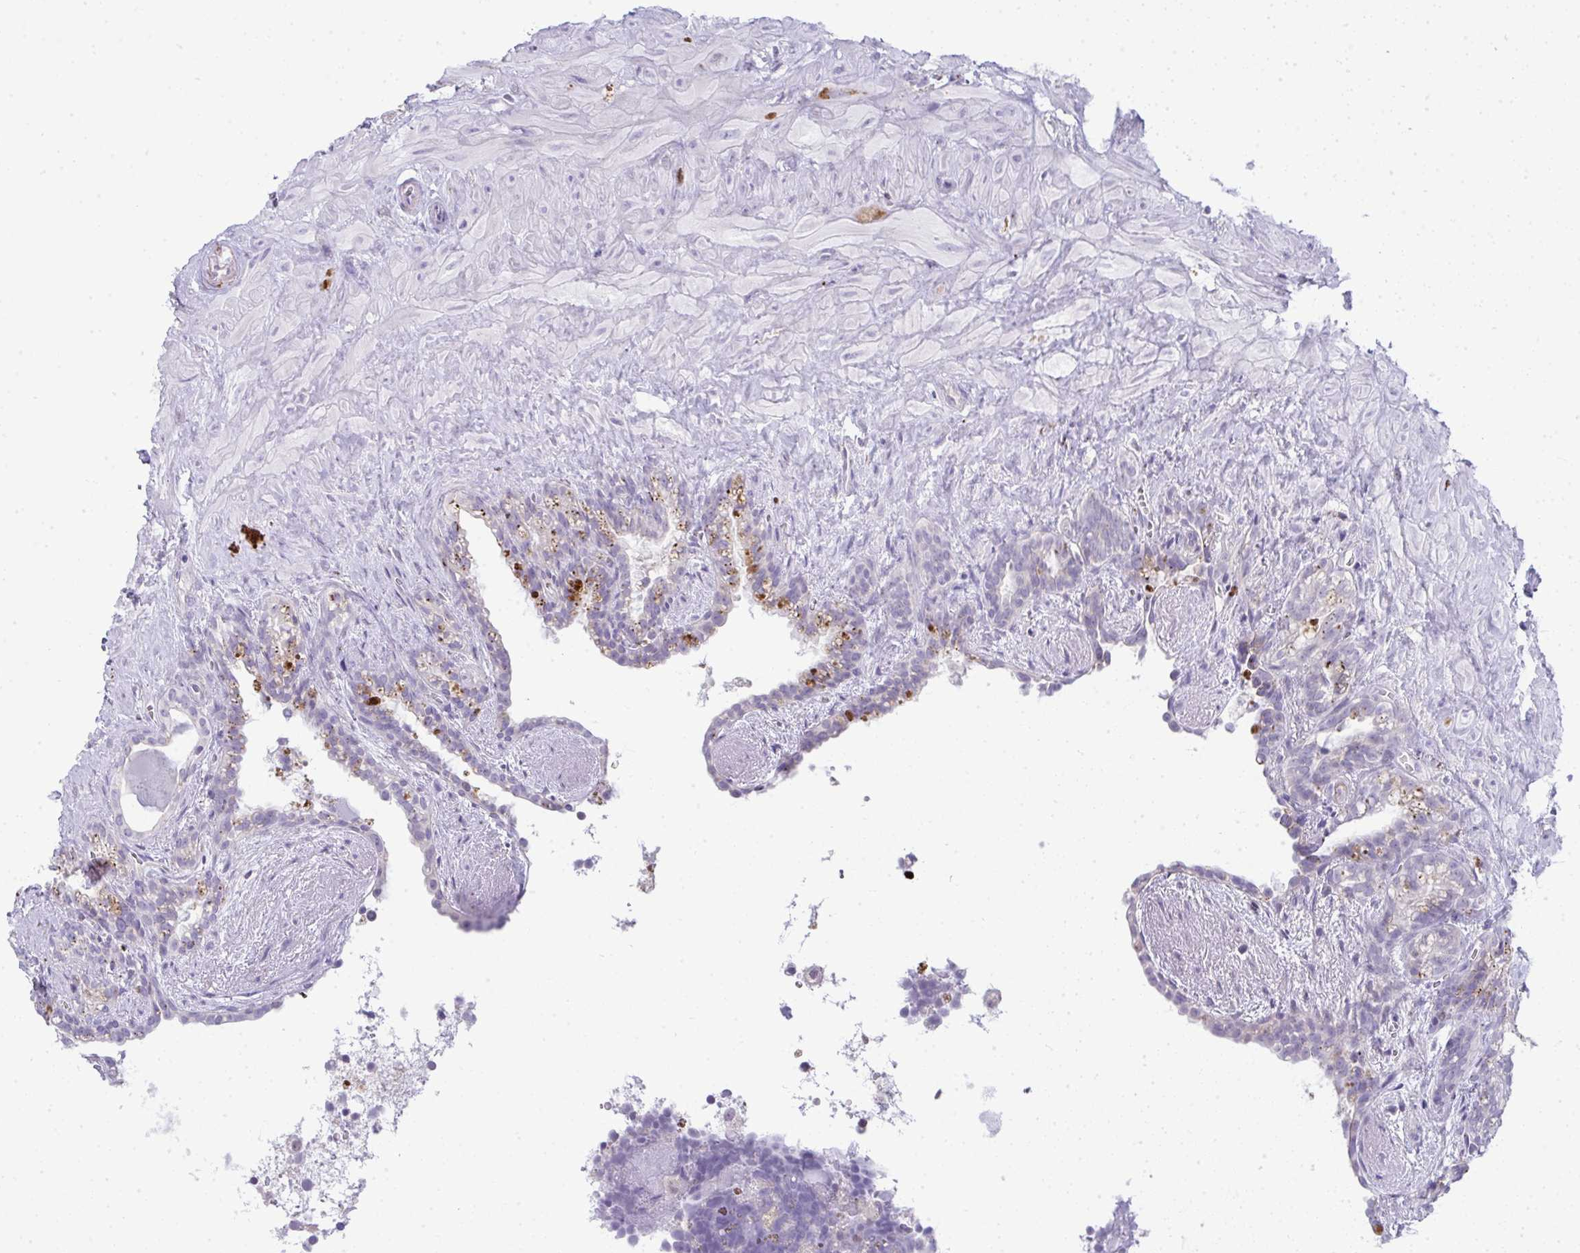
{"staining": {"intensity": "strong", "quantity": "<25%", "location": "cytoplasmic/membranous"}, "tissue": "seminal vesicle", "cell_type": "Glandular cells", "image_type": "normal", "snomed": [{"axis": "morphology", "description": "Normal tissue, NOS"}, {"axis": "topography", "description": "Seminal veicle"}], "caption": "Strong cytoplasmic/membranous expression is seen in approximately <25% of glandular cells in benign seminal vesicle.", "gene": "VPS4B", "patient": {"sex": "male", "age": 76}}